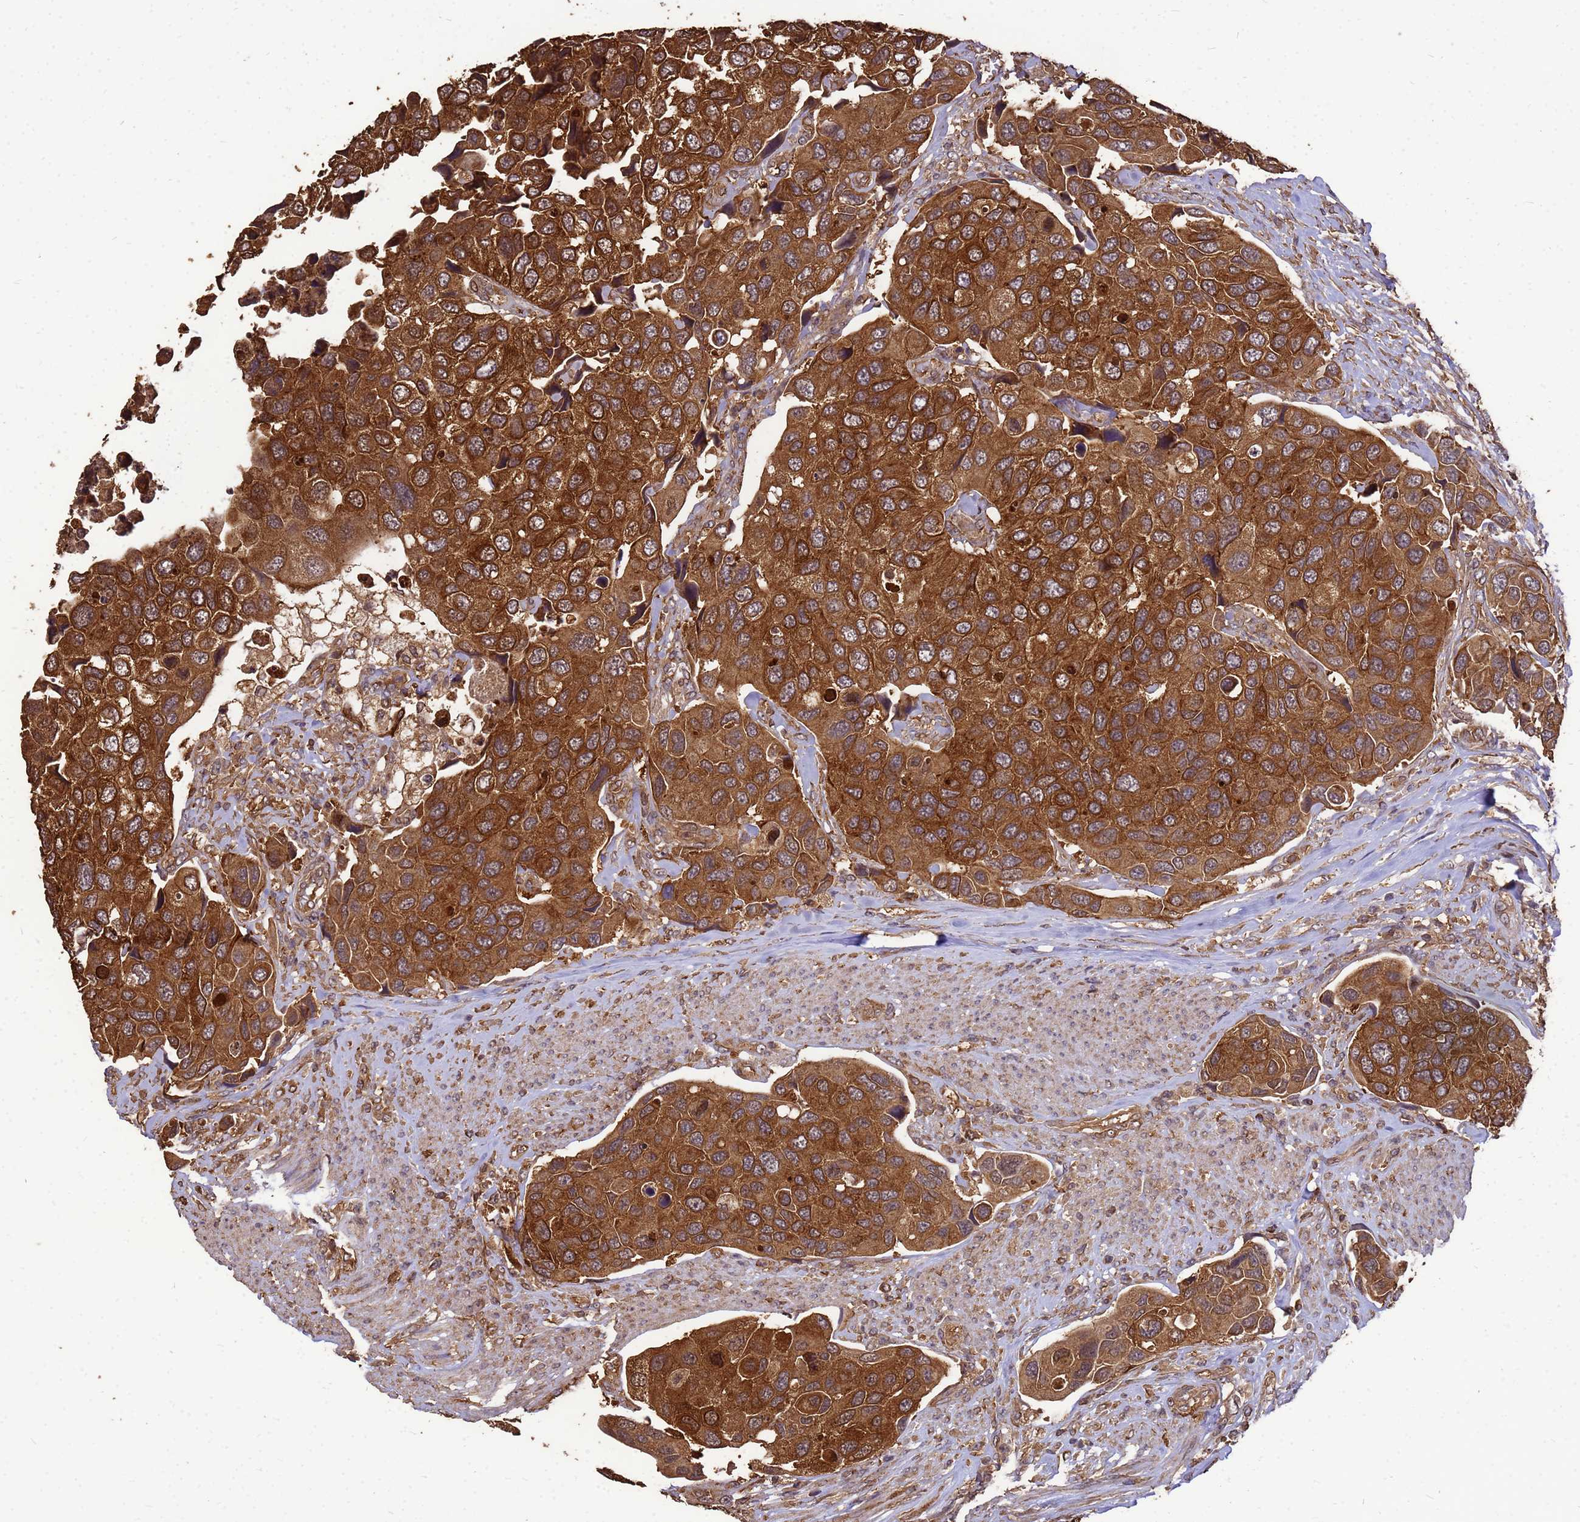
{"staining": {"intensity": "strong", "quantity": ">75%", "location": "cytoplasmic/membranous"}, "tissue": "urothelial cancer", "cell_type": "Tumor cells", "image_type": "cancer", "snomed": [{"axis": "morphology", "description": "Urothelial carcinoma, High grade"}, {"axis": "topography", "description": "Urinary bladder"}], "caption": "A brown stain shows strong cytoplasmic/membranous staining of a protein in human urothelial cancer tumor cells.", "gene": "ZNF618", "patient": {"sex": "male", "age": 74}}